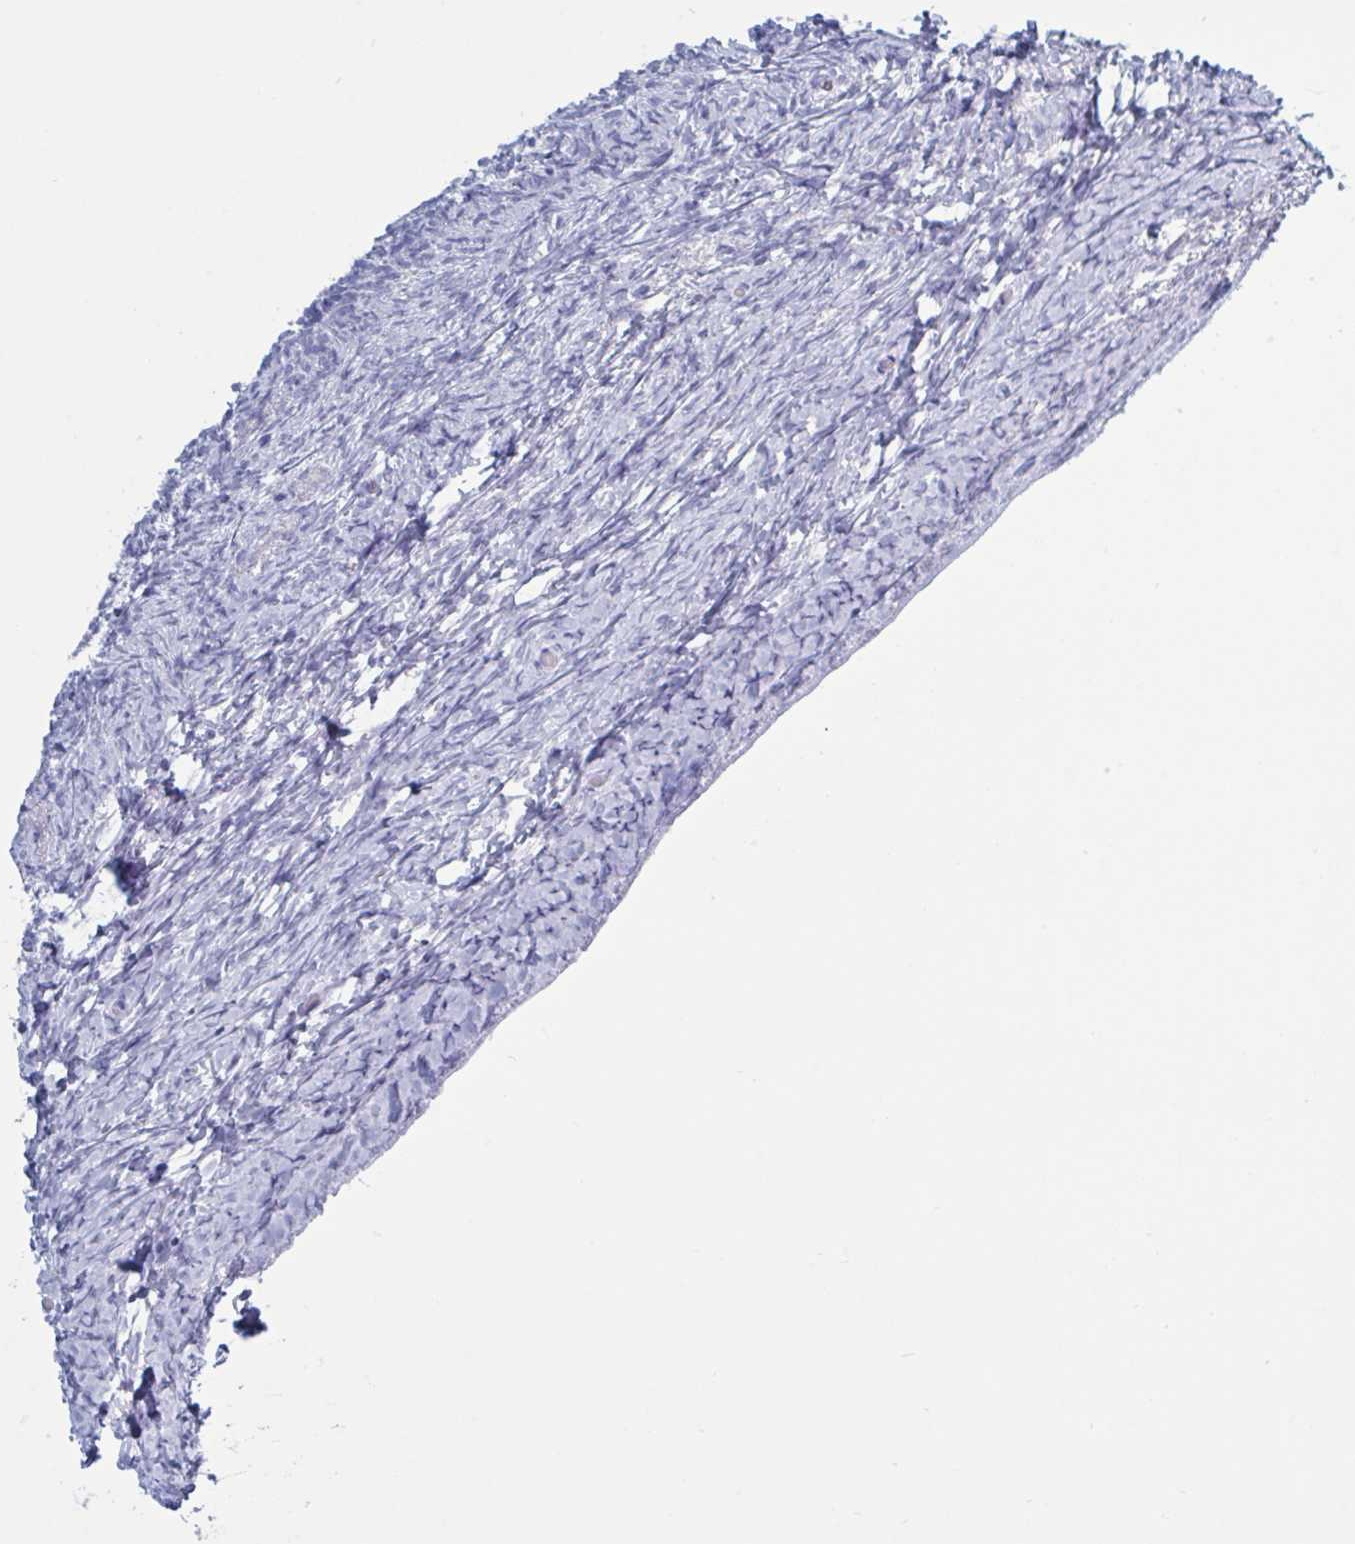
{"staining": {"intensity": "negative", "quantity": "none", "location": "none"}, "tissue": "ovary", "cell_type": "Follicle cells", "image_type": "normal", "snomed": [{"axis": "morphology", "description": "Normal tissue, NOS"}, {"axis": "topography", "description": "Ovary"}], "caption": "This is a photomicrograph of immunohistochemistry (IHC) staining of normal ovary, which shows no staining in follicle cells.", "gene": "NDUFC2", "patient": {"sex": "female", "age": 39}}